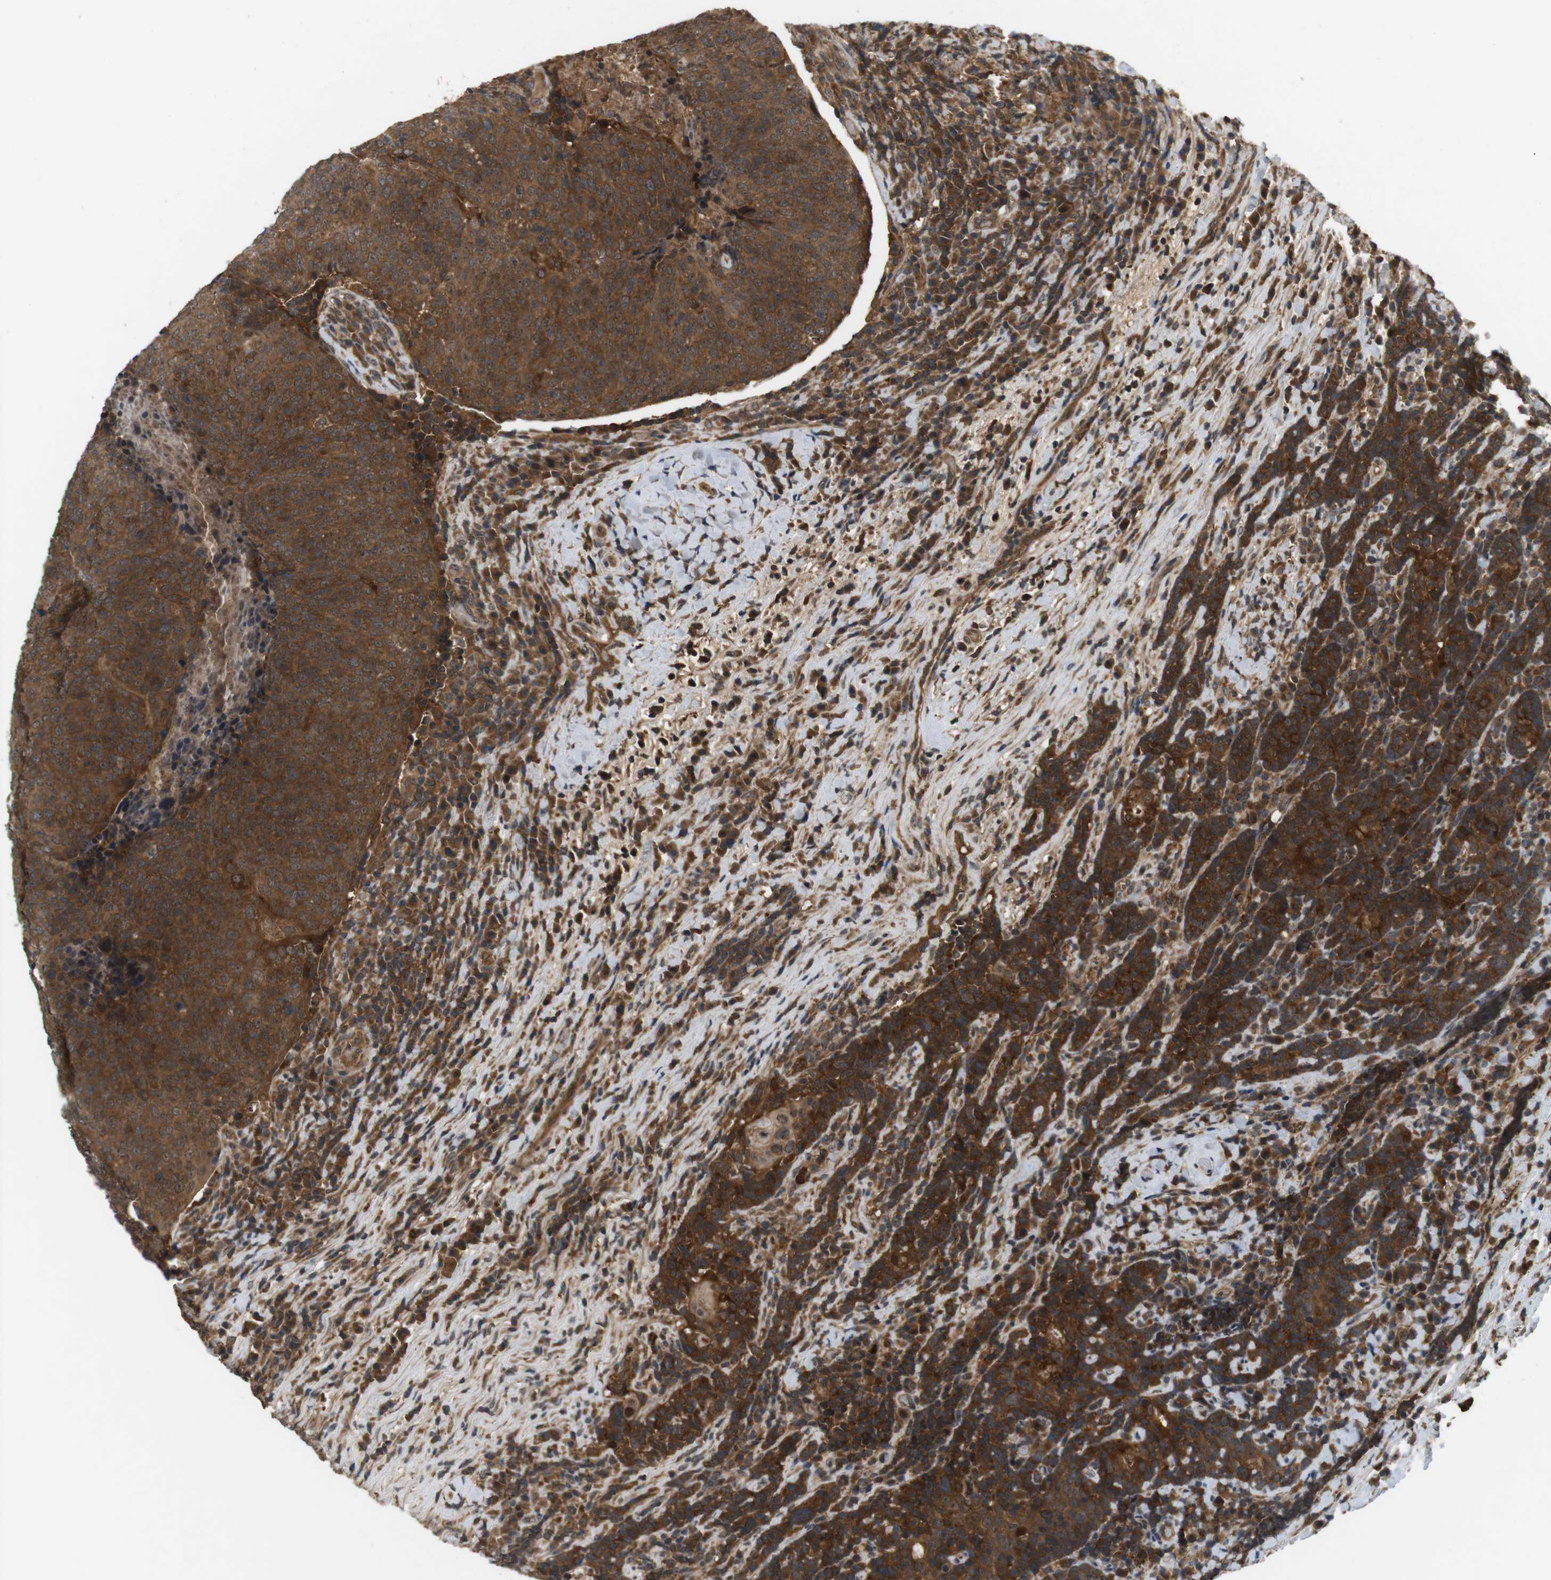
{"staining": {"intensity": "strong", "quantity": ">75%", "location": "cytoplasmic/membranous"}, "tissue": "head and neck cancer", "cell_type": "Tumor cells", "image_type": "cancer", "snomed": [{"axis": "morphology", "description": "Squamous cell carcinoma, NOS"}, {"axis": "morphology", "description": "Squamous cell carcinoma, metastatic, NOS"}, {"axis": "topography", "description": "Lymph node"}, {"axis": "topography", "description": "Head-Neck"}], "caption": "IHC histopathology image of neoplastic tissue: metastatic squamous cell carcinoma (head and neck) stained using IHC shows high levels of strong protein expression localized specifically in the cytoplasmic/membranous of tumor cells, appearing as a cytoplasmic/membranous brown color.", "gene": "NFKBIE", "patient": {"sex": "male", "age": 62}}